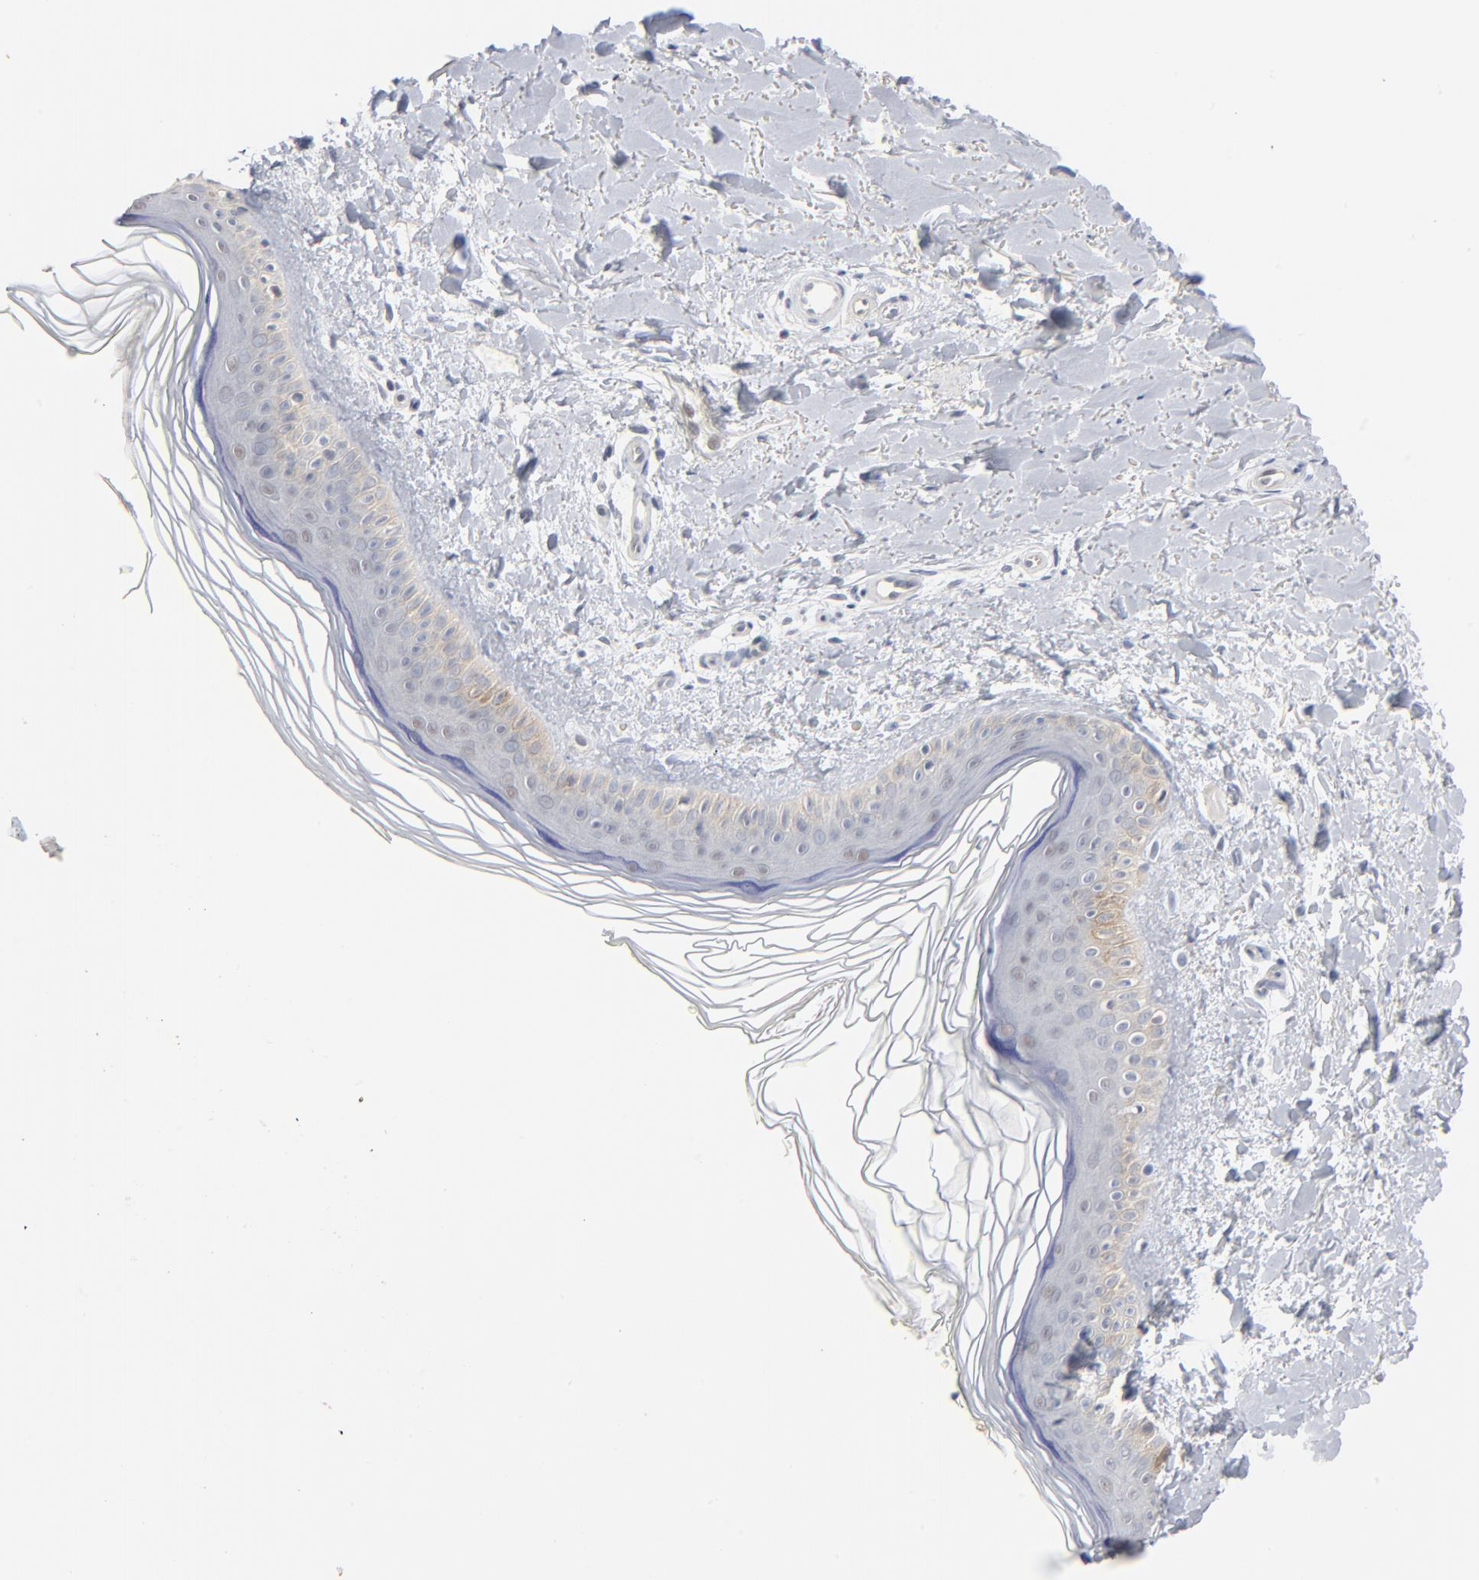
{"staining": {"intensity": "negative", "quantity": "none", "location": "none"}, "tissue": "skin", "cell_type": "Fibroblasts", "image_type": "normal", "snomed": [{"axis": "morphology", "description": "Normal tissue, NOS"}, {"axis": "topography", "description": "Skin"}], "caption": "The photomicrograph shows no significant positivity in fibroblasts of skin. The staining is performed using DAB brown chromogen with nuclei counter-stained in using hematoxylin.", "gene": "EPCAM", "patient": {"sex": "female", "age": 19}}